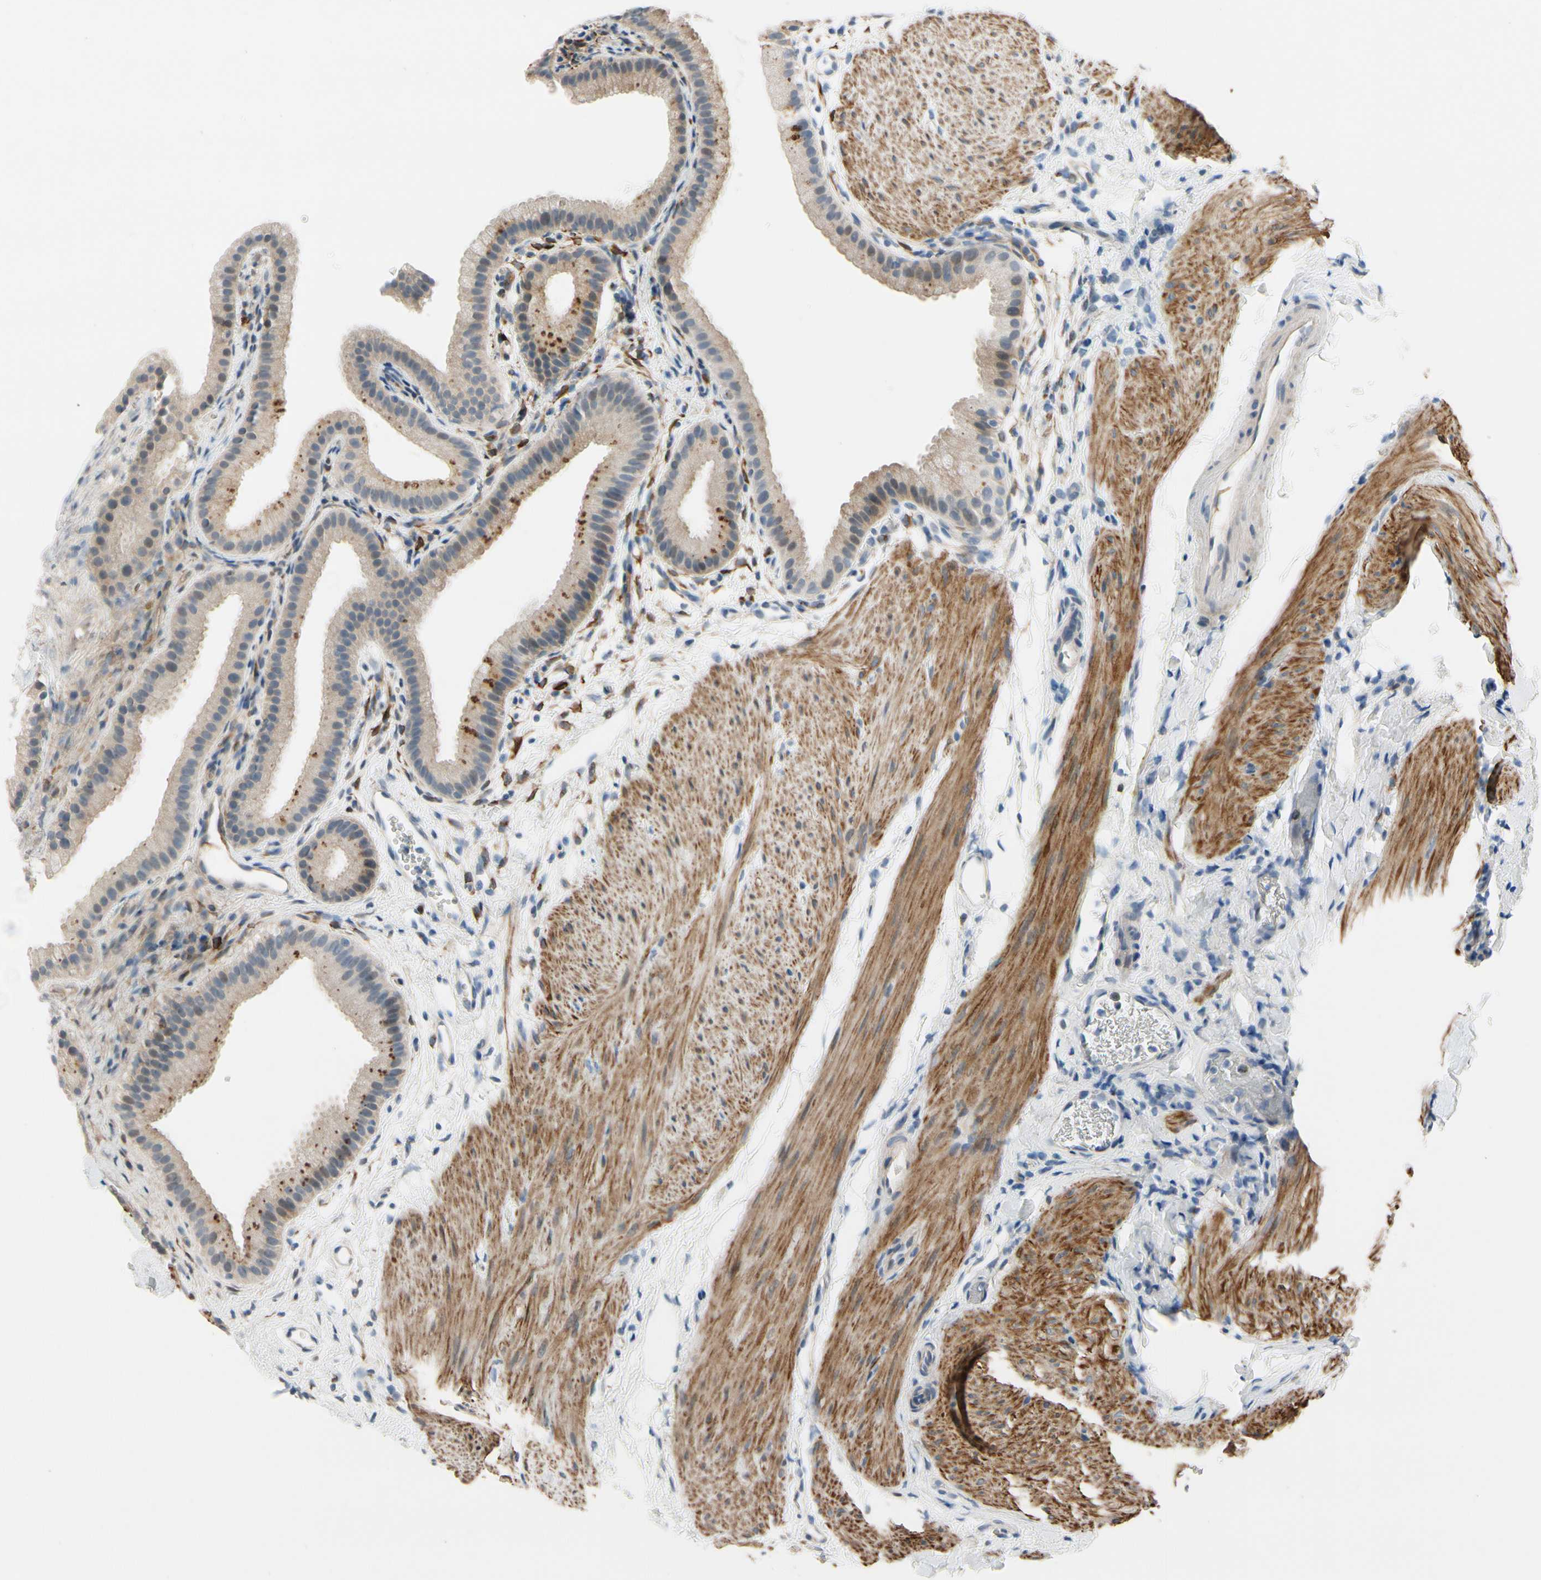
{"staining": {"intensity": "moderate", "quantity": "25%-75%", "location": "cytoplasmic/membranous"}, "tissue": "gallbladder", "cell_type": "Glandular cells", "image_type": "normal", "snomed": [{"axis": "morphology", "description": "Normal tissue, NOS"}, {"axis": "topography", "description": "Gallbladder"}], "caption": "Gallbladder stained for a protein (brown) demonstrates moderate cytoplasmic/membranous positive expression in about 25%-75% of glandular cells.", "gene": "SLC27A6", "patient": {"sex": "female", "age": 64}}